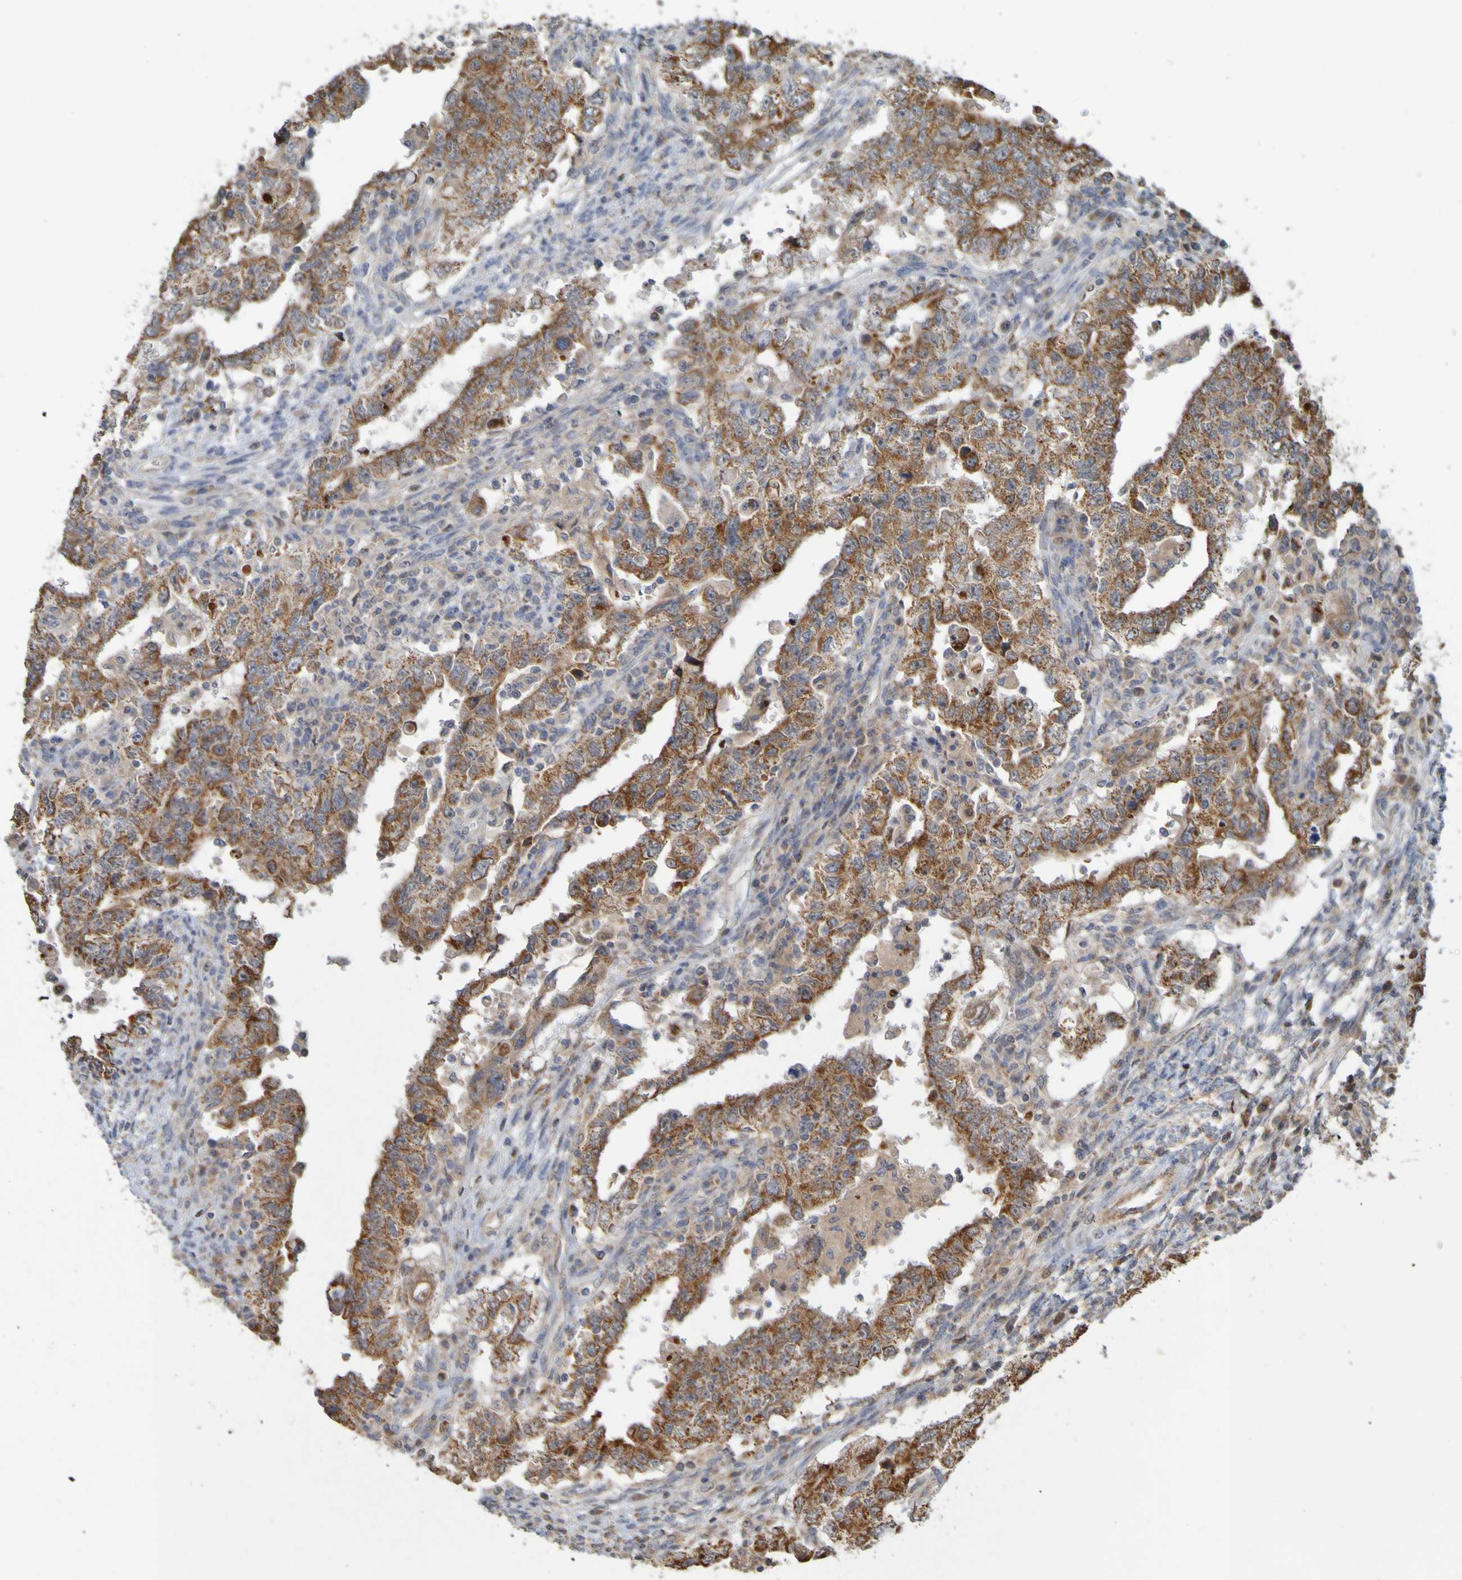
{"staining": {"intensity": "moderate", "quantity": ">75%", "location": "cytoplasmic/membranous"}, "tissue": "testis cancer", "cell_type": "Tumor cells", "image_type": "cancer", "snomed": [{"axis": "morphology", "description": "Carcinoma, Embryonal, NOS"}, {"axis": "topography", "description": "Testis"}], "caption": "Tumor cells show medium levels of moderate cytoplasmic/membranous staining in about >75% of cells in human testis embryonal carcinoma.", "gene": "TMBIM1", "patient": {"sex": "male", "age": 26}}